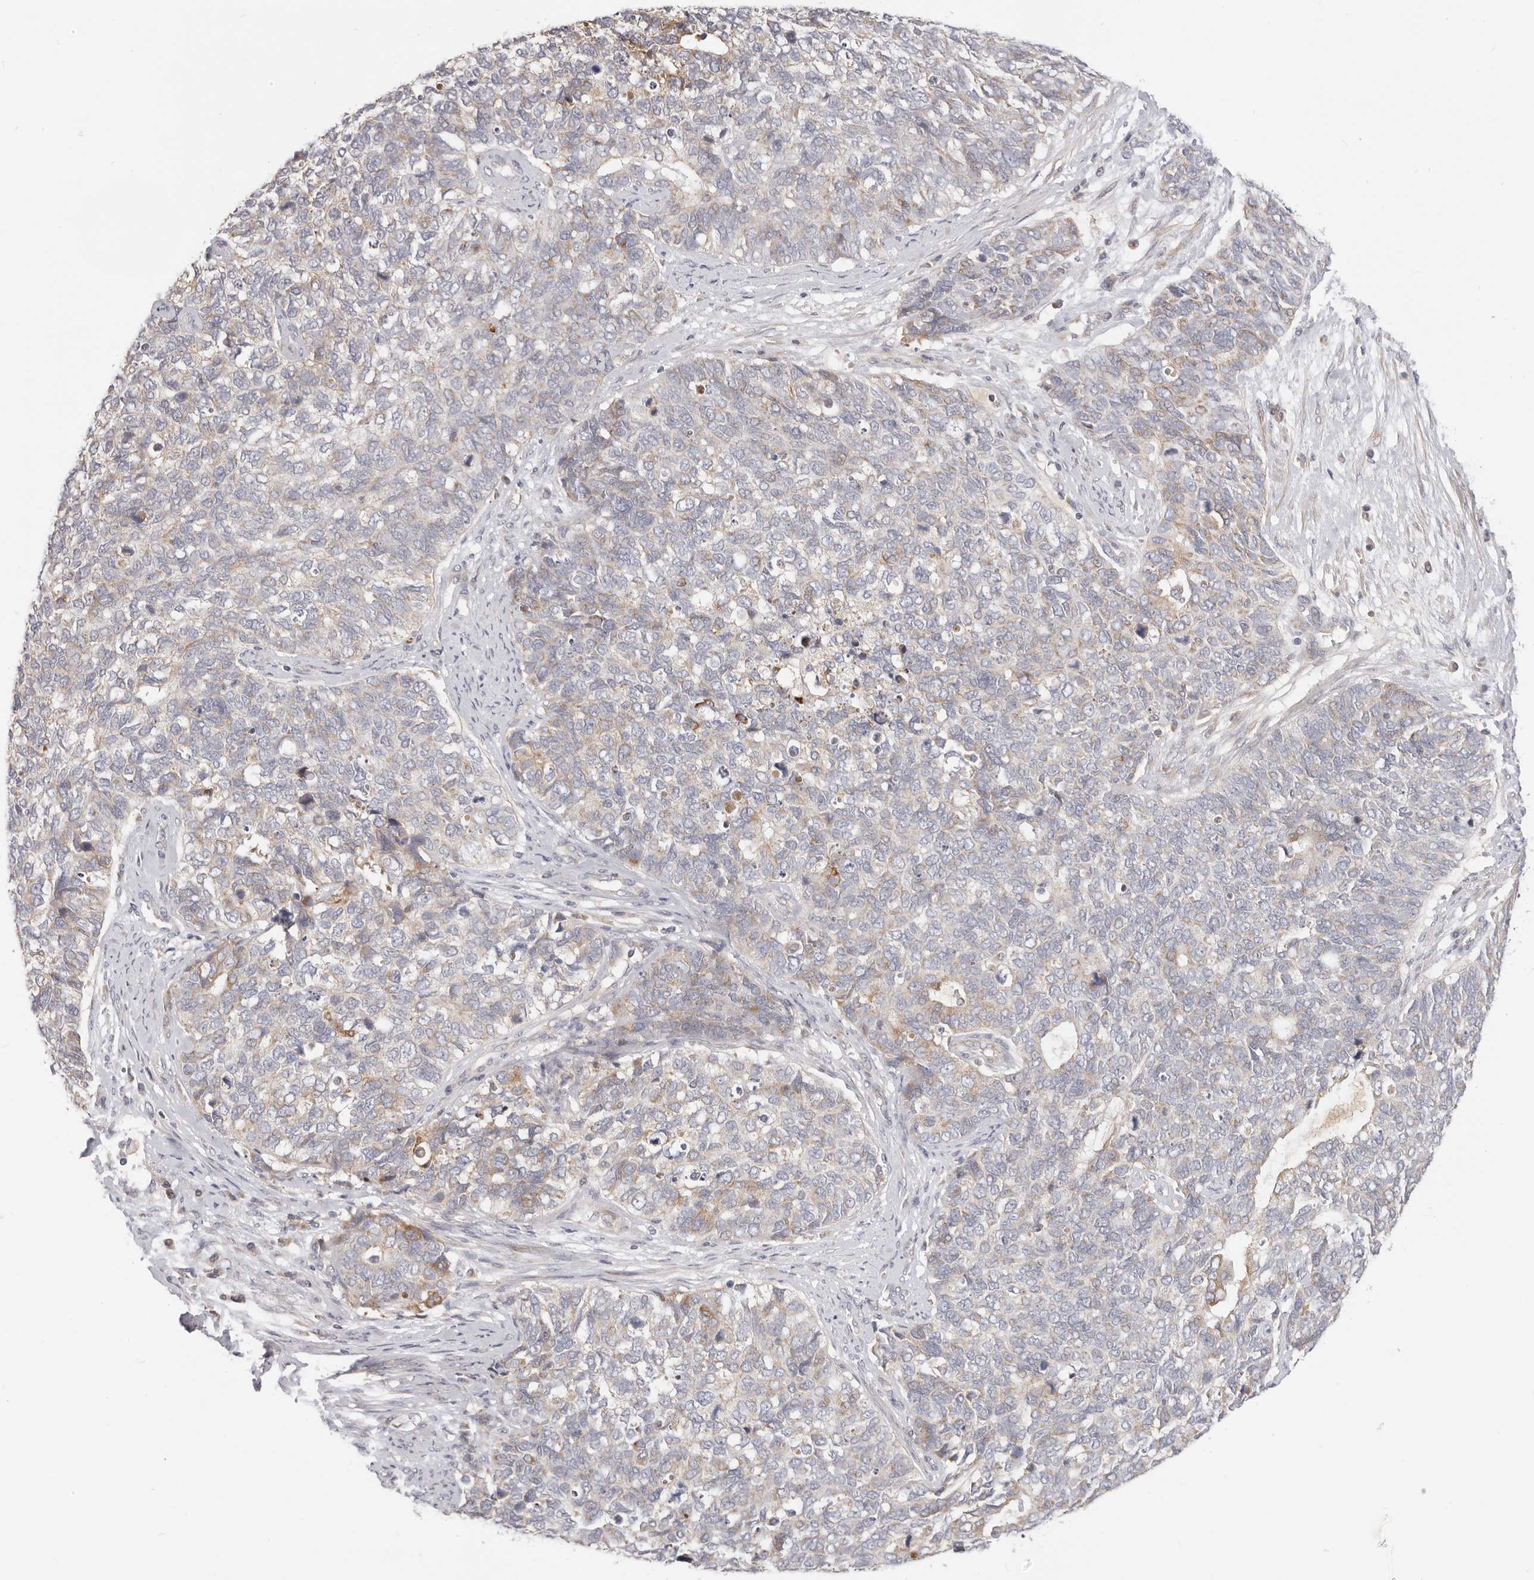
{"staining": {"intensity": "moderate", "quantity": "<25%", "location": "cytoplasmic/membranous"}, "tissue": "cervical cancer", "cell_type": "Tumor cells", "image_type": "cancer", "snomed": [{"axis": "morphology", "description": "Squamous cell carcinoma, NOS"}, {"axis": "topography", "description": "Cervix"}], "caption": "About <25% of tumor cells in human cervical cancer (squamous cell carcinoma) show moderate cytoplasmic/membranous protein positivity as visualized by brown immunohistochemical staining.", "gene": "TFB2M", "patient": {"sex": "female", "age": 63}}